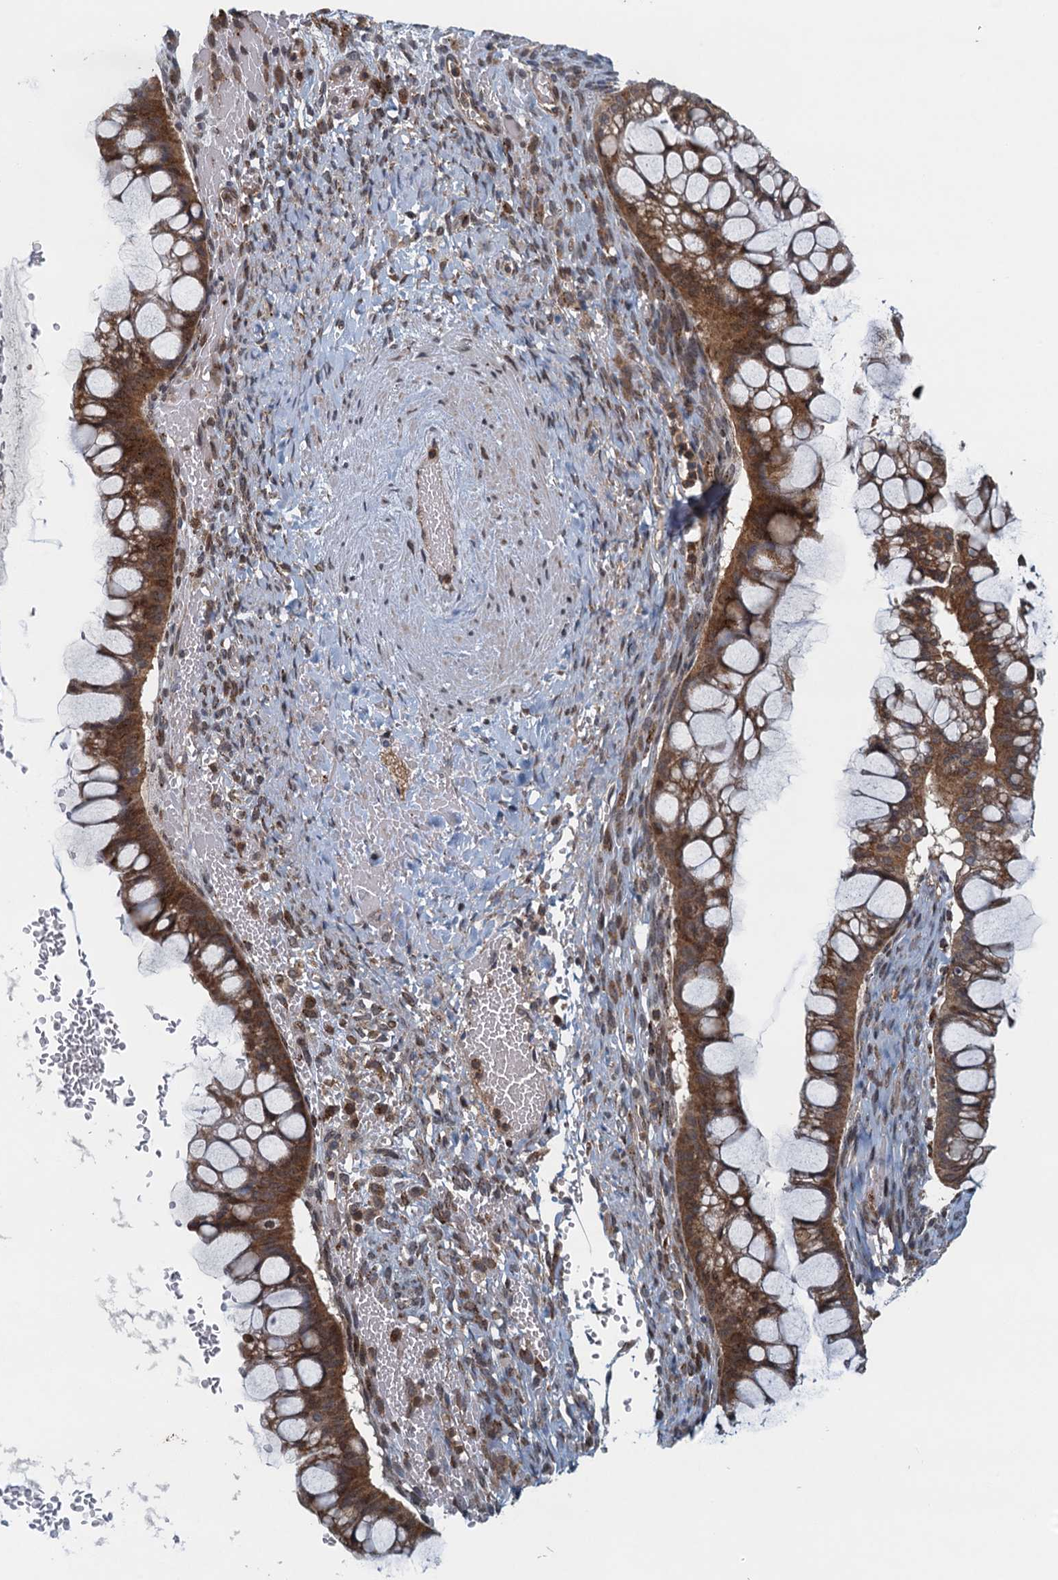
{"staining": {"intensity": "strong", "quantity": ">75%", "location": "cytoplasmic/membranous"}, "tissue": "ovarian cancer", "cell_type": "Tumor cells", "image_type": "cancer", "snomed": [{"axis": "morphology", "description": "Cystadenocarcinoma, mucinous, NOS"}, {"axis": "topography", "description": "Ovary"}], "caption": "Protein analysis of mucinous cystadenocarcinoma (ovarian) tissue displays strong cytoplasmic/membranous positivity in approximately >75% of tumor cells.", "gene": "NLRP10", "patient": {"sex": "female", "age": 73}}